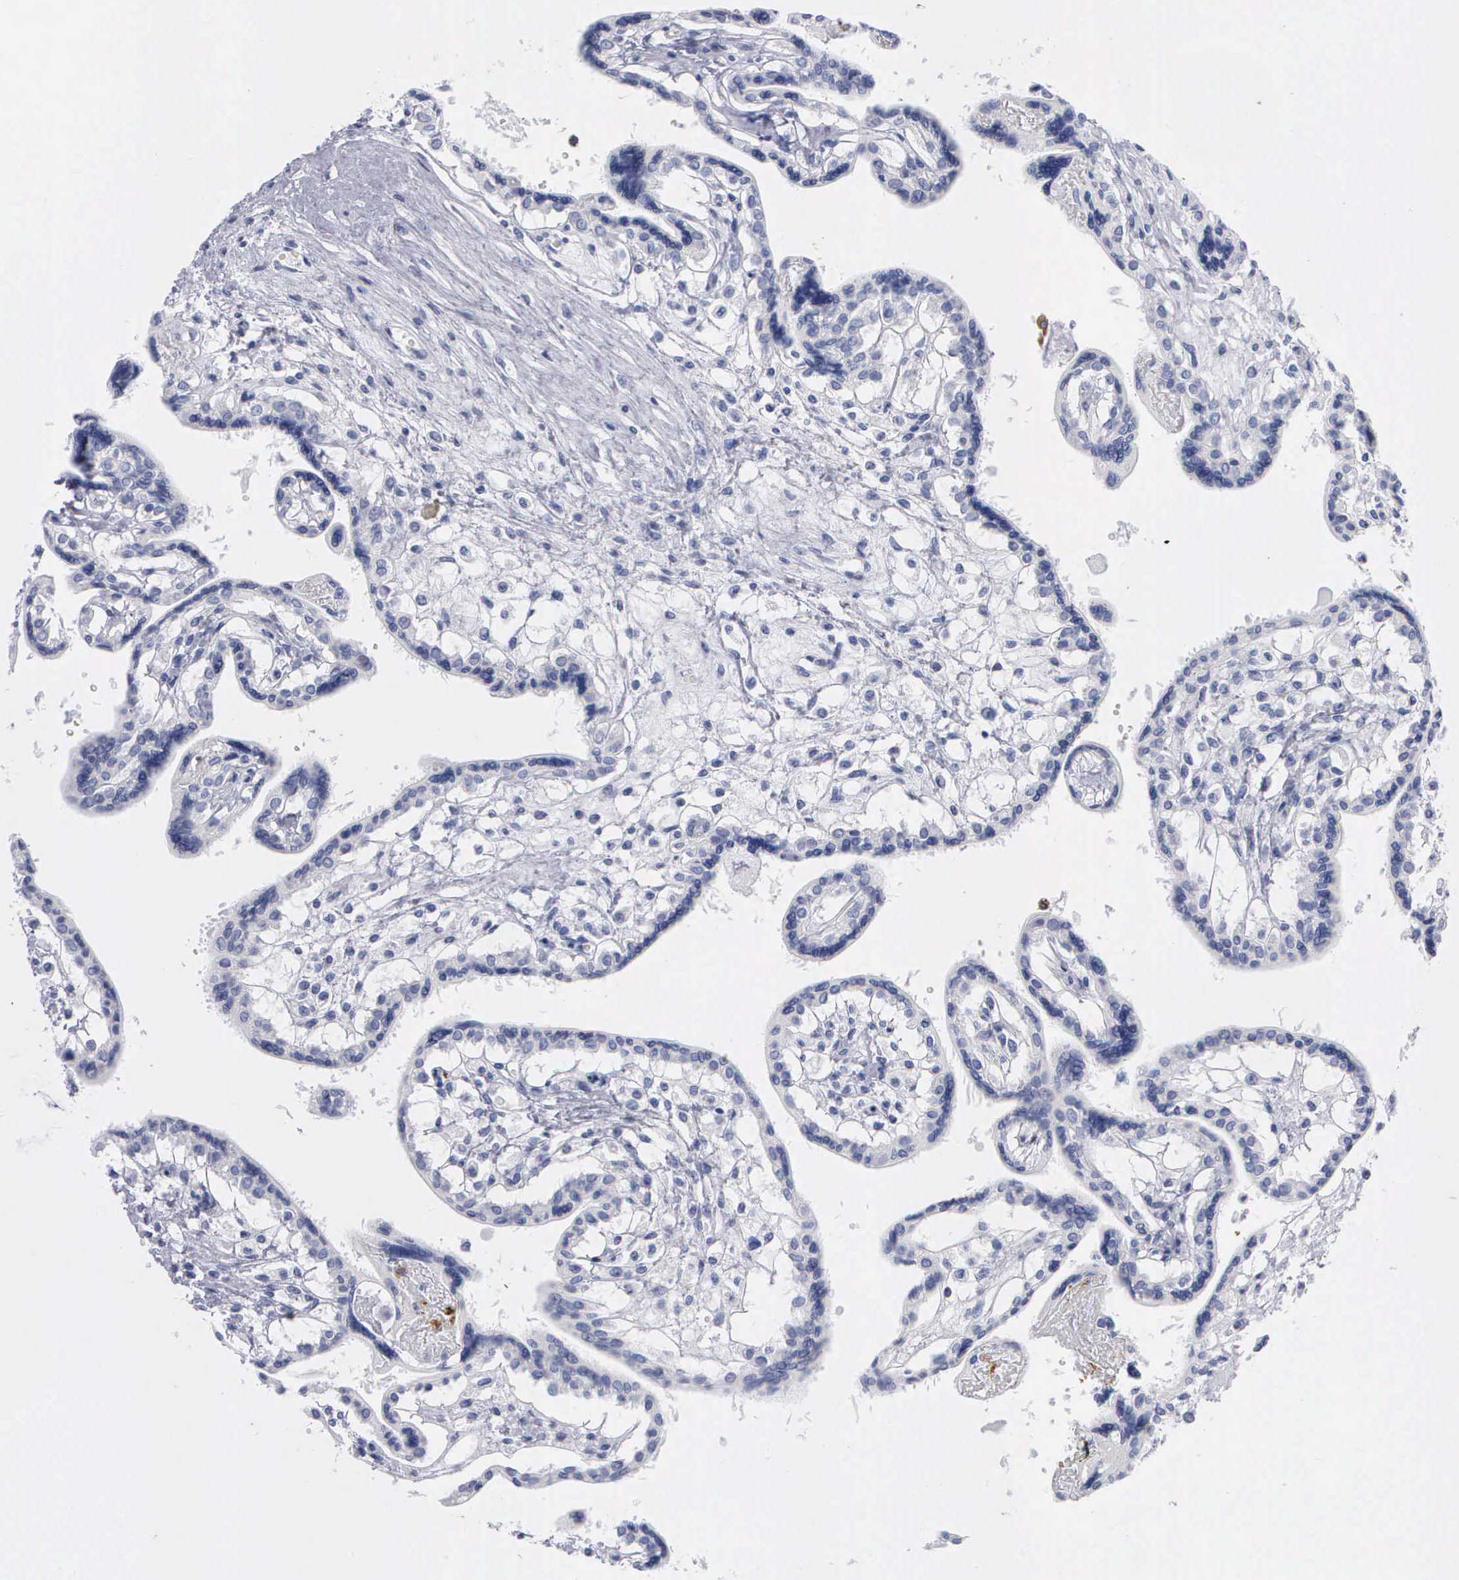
{"staining": {"intensity": "negative", "quantity": "none", "location": "none"}, "tissue": "placenta", "cell_type": "Decidual cells", "image_type": "normal", "snomed": [{"axis": "morphology", "description": "Normal tissue, NOS"}, {"axis": "topography", "description": "Placenta"}], "caption": "Immunohistochemical staining of benign human placenta reveals no significant staining in decidual cells.", "gene": "CTSH", "patient": {"sex": "female", "age": 31}}